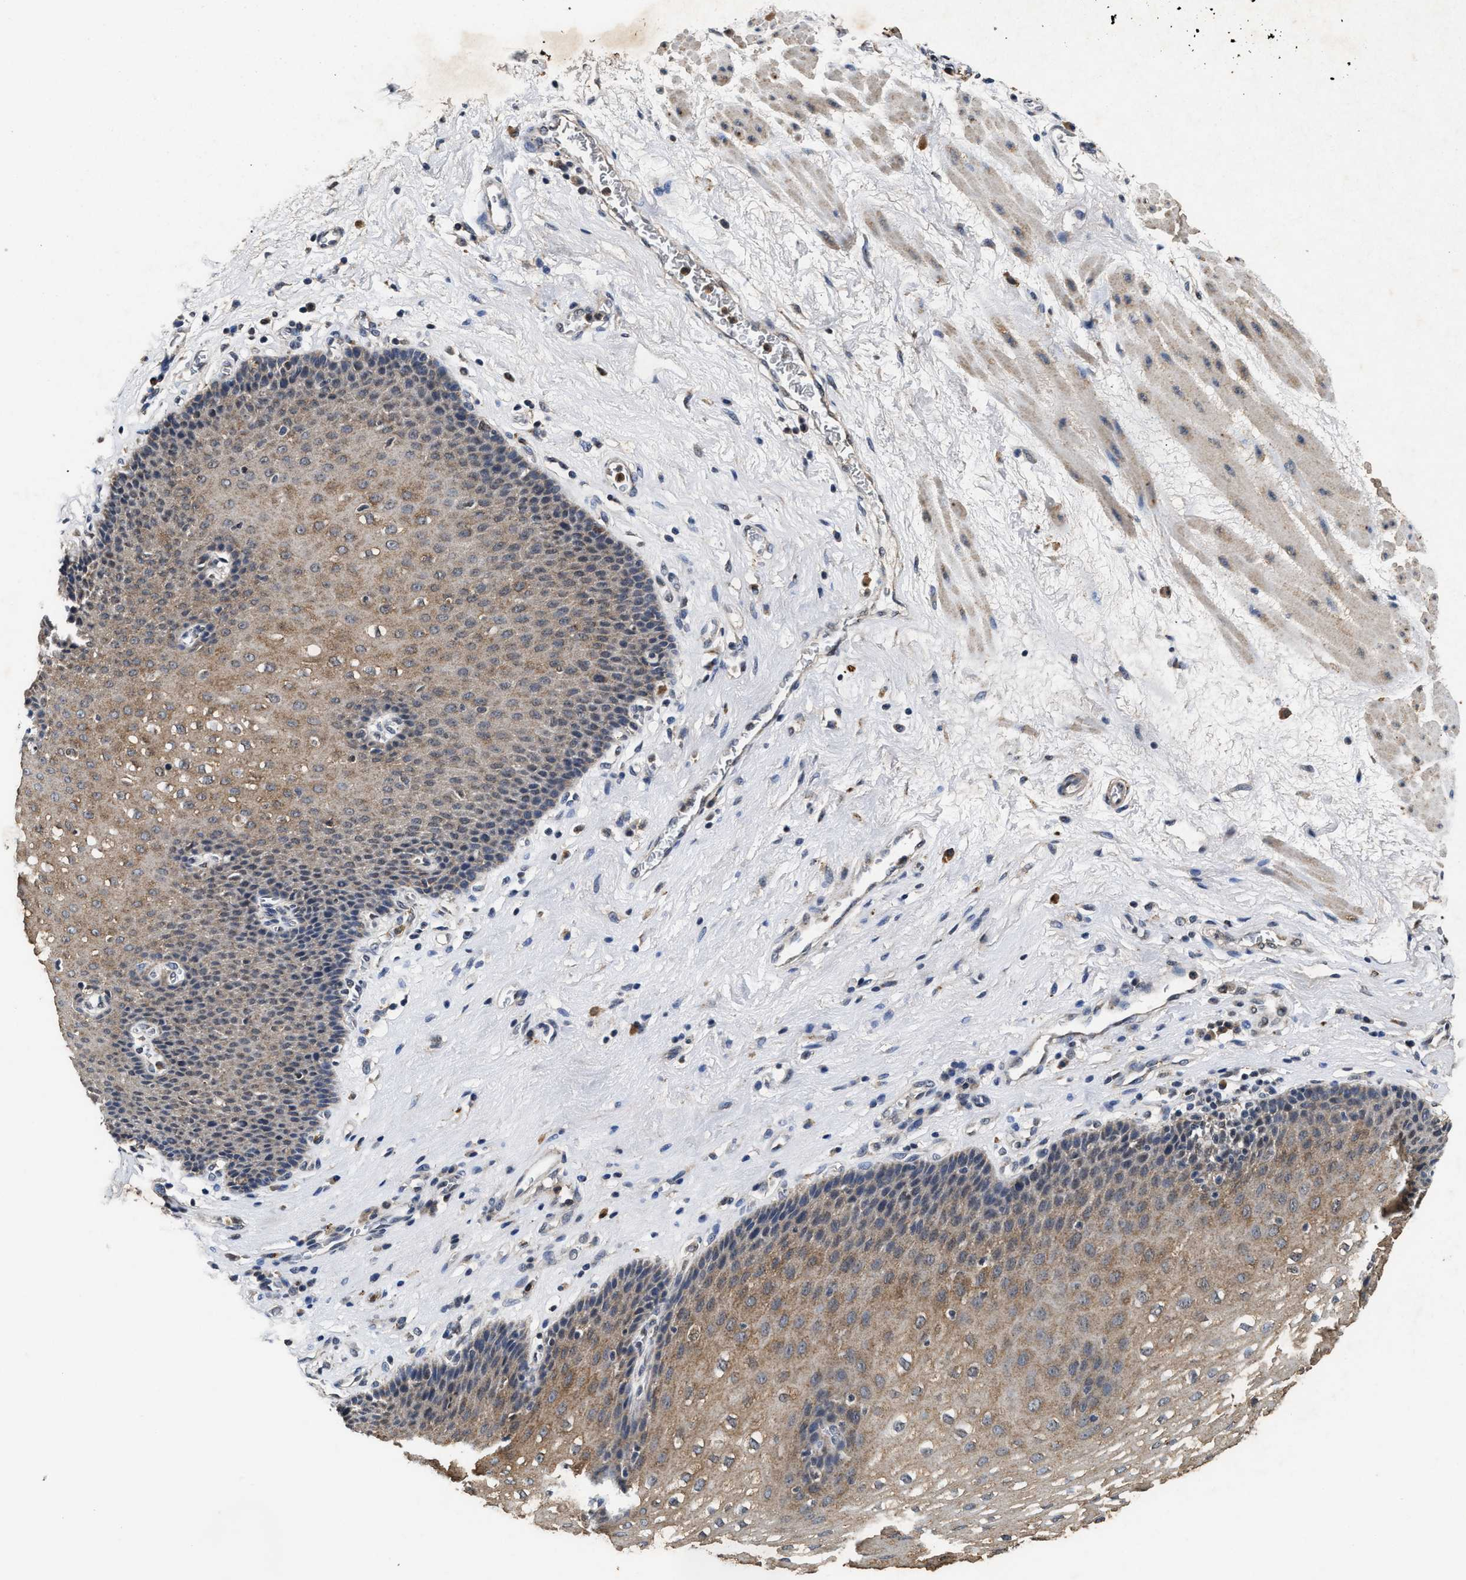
{"staining": {"intensity": "moderate", "quantity": "25%-75%", "location": "cytoplasmic/membranous"}, "tissue": "esophagus", "cell_type": "Squamous epithelial cells", "image_type": "normal", "snomed": [{"axis": "morphology", "description": "Normal tissue, NOS"}, {"axis": "topography", "description": "Esophagus"}], "caption": "Brown immunohistochemical staining in unremarkable human esophagus exhibits moderate cytoplasmic/membranous expression in about 25%-75% of squamous epithelial cells. (DAB IHC with brightfield microscopy, high magnification).", "gene": "ACOX1", "patient": {"sex": "male", "age": 48}}